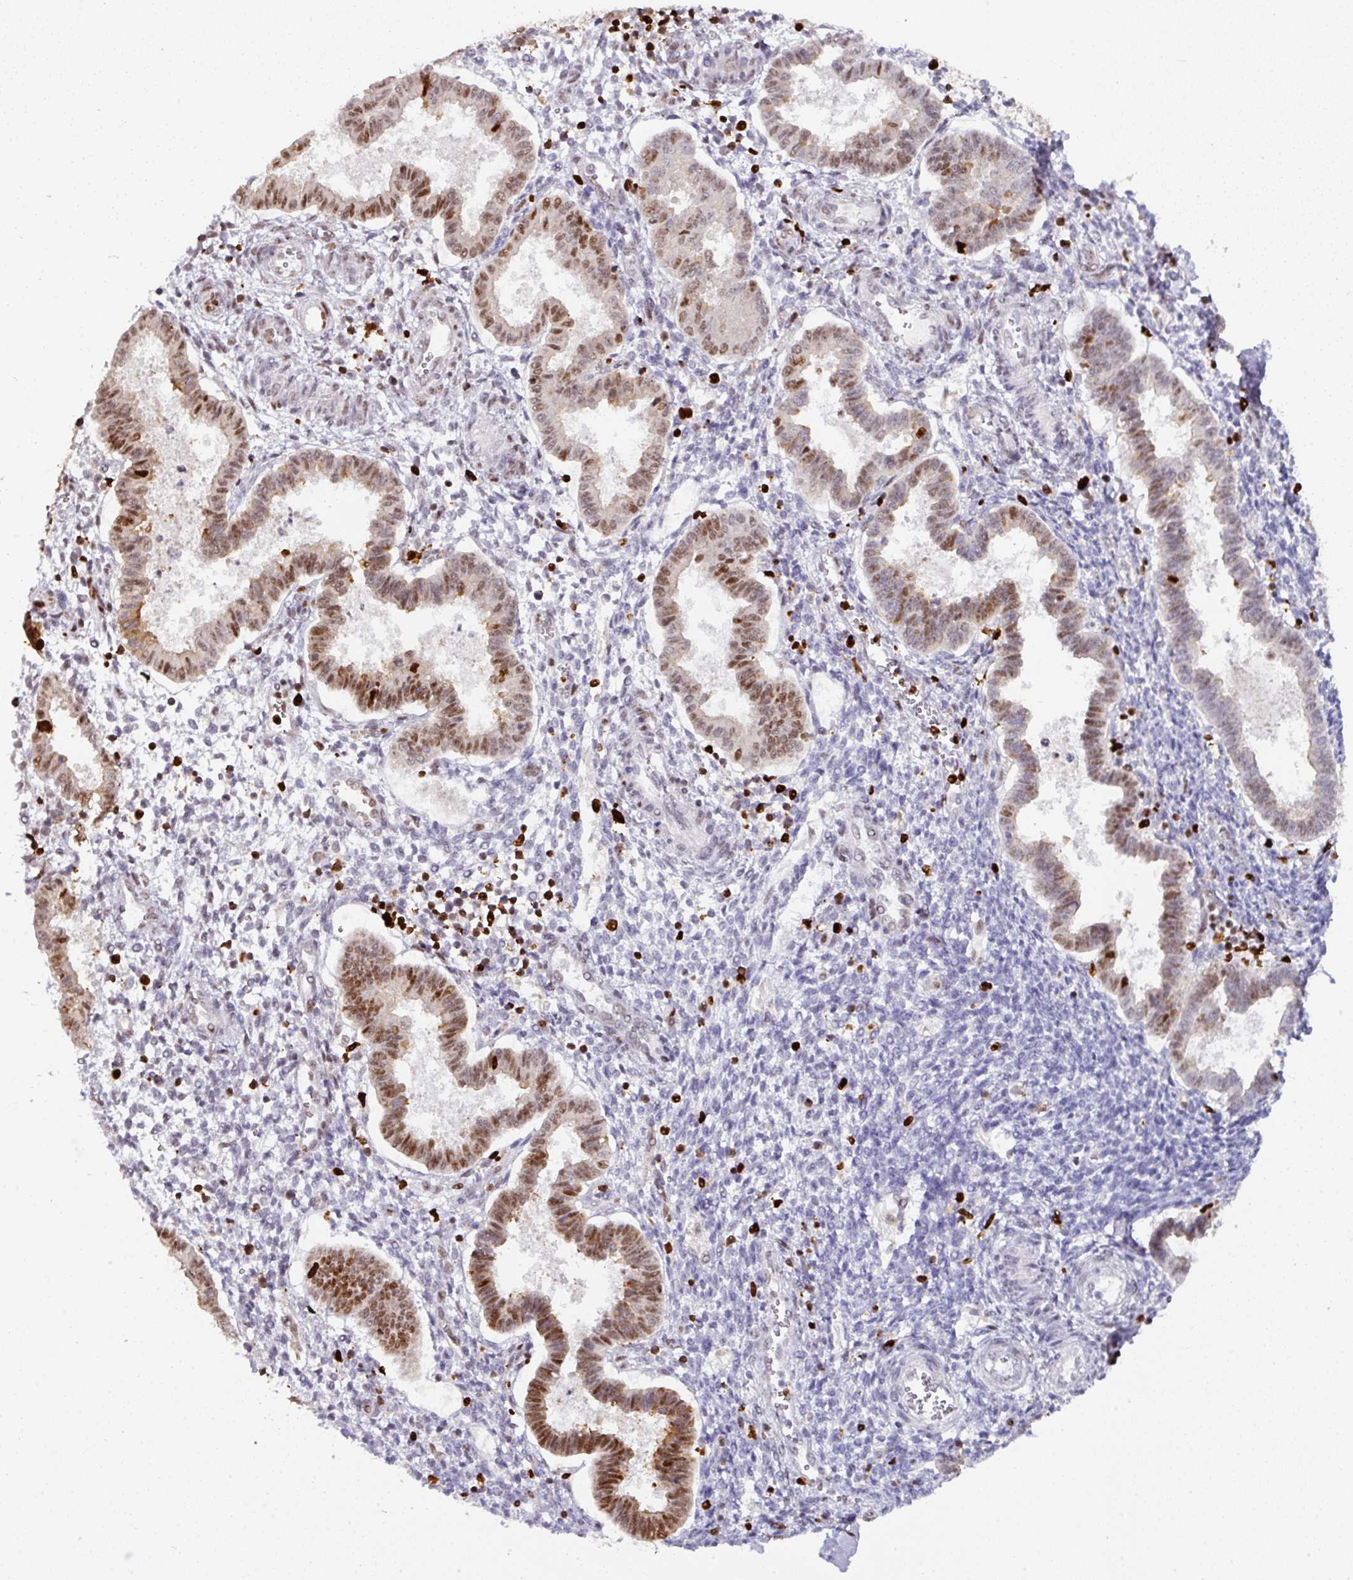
{"staining": {"intensity": "moderate", "quantity": "<25%", "location": "nuclear"}, "tissue": "endometrium", "cell_type": "Cells in endometrial stroma", "image_type": "normal", "snomed": [{"axis": "morphology", "description": "Normal tissue, NOS"}, {"axis": "topography", "description": "Endometrium"}], "caption": "Immunohistochemical staining of normal endometrium shows moderate nuclear protein expression in approximately <25% of cells in endometrial stroma. (Brightfield microscopy of DAB IHC at high magnification).", "gene": "SAMHD1", "patient": {"sex": "female", "age": 24}}